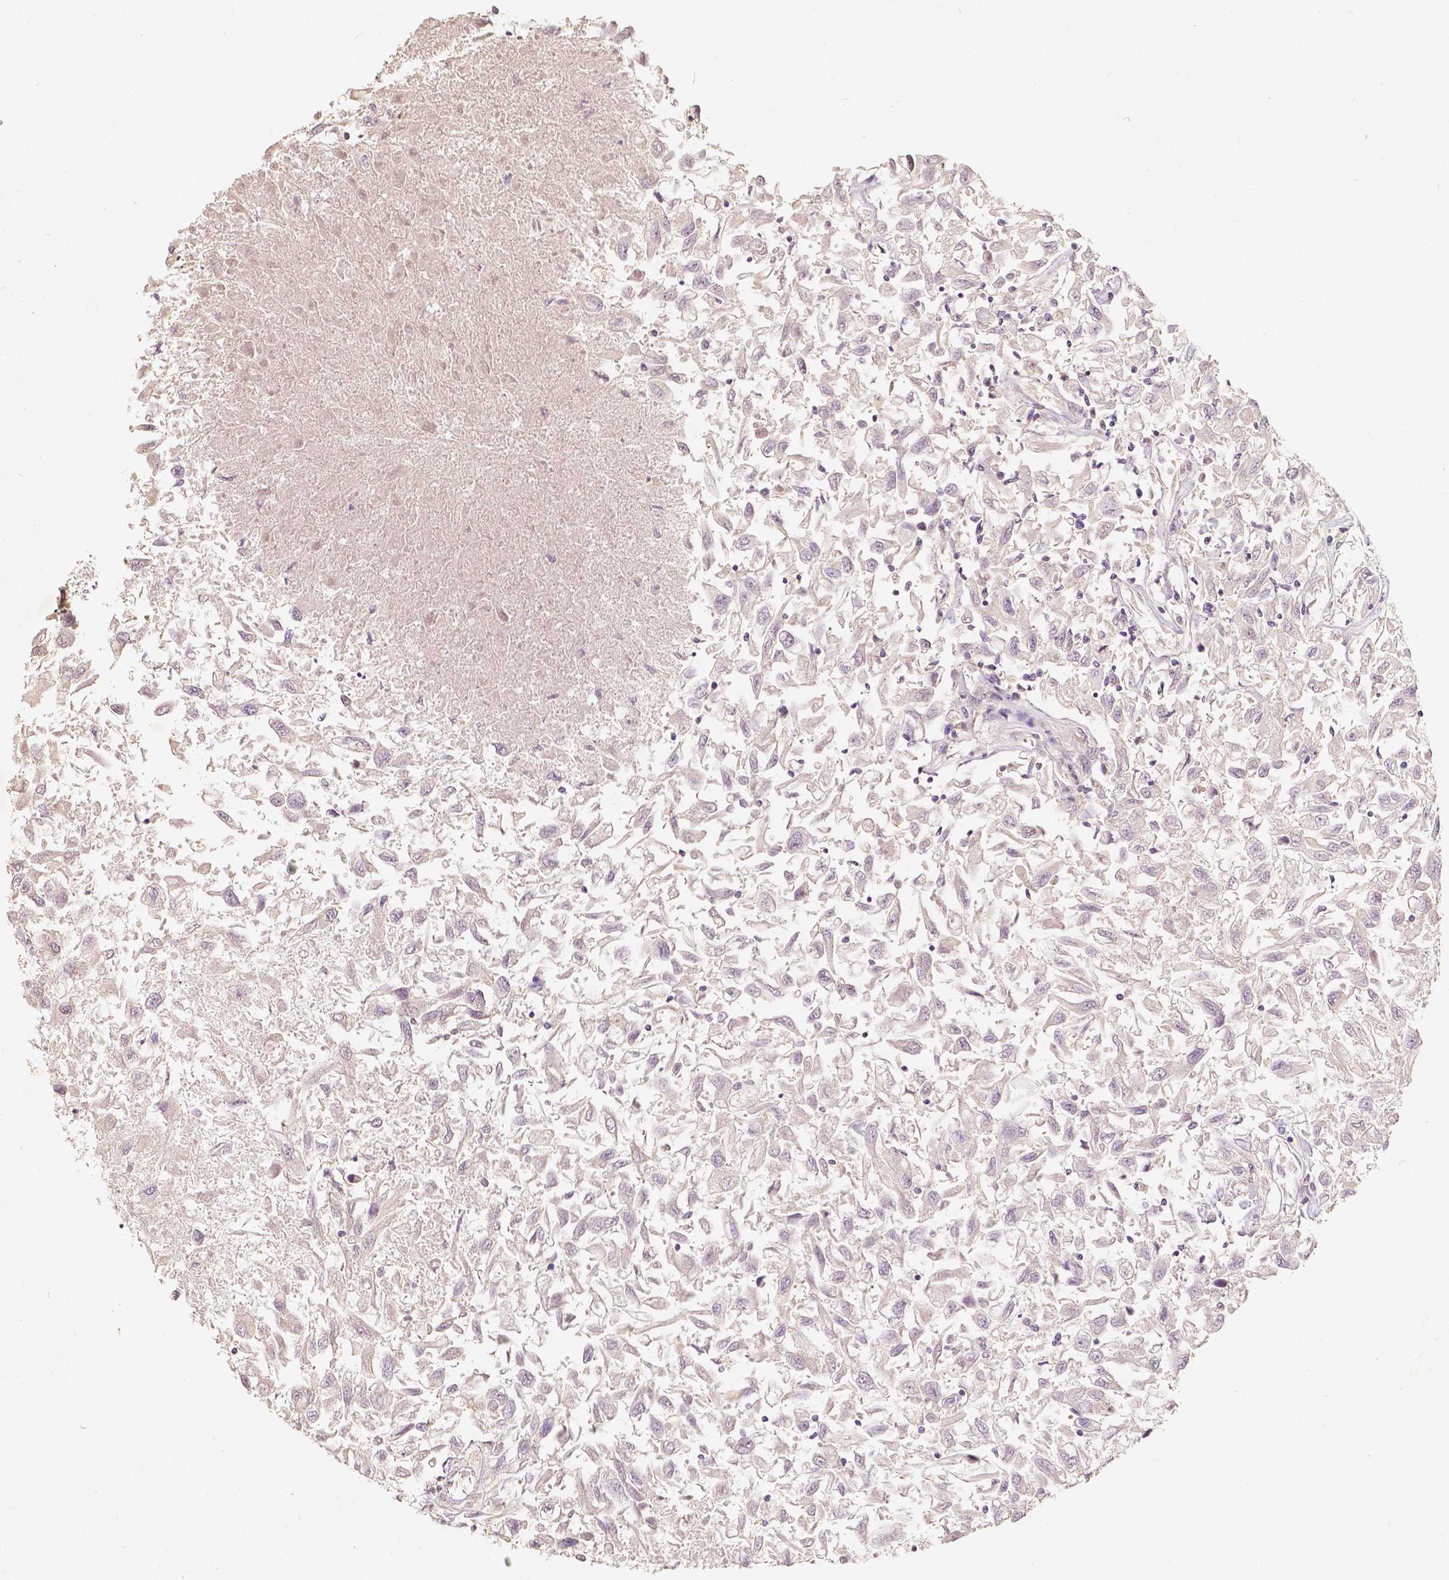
{"staining": {"intensity": "negative", "quantity": "none", "location": "none"}, "tissue": "renal cancer", "cell_type": "Tumor cells", "image_type": "cancer", "snomed": [{"axis": "morphology", "description": "Adenocarcinoma, NOS"}, {"axis": "topography", "description": "Kidney"}], "caption": "Immunohistochemistry (IHC) histopathology image of neoplastic tissue: adenocarcinoma (renal) stained with DAB (3,3'-diaminobenzidine) displays no significant protein positivity in tumor cells. Nuclei are stained in blue.", "gene": "SOX15", "patient": {"sex": "female", "age": 76}}